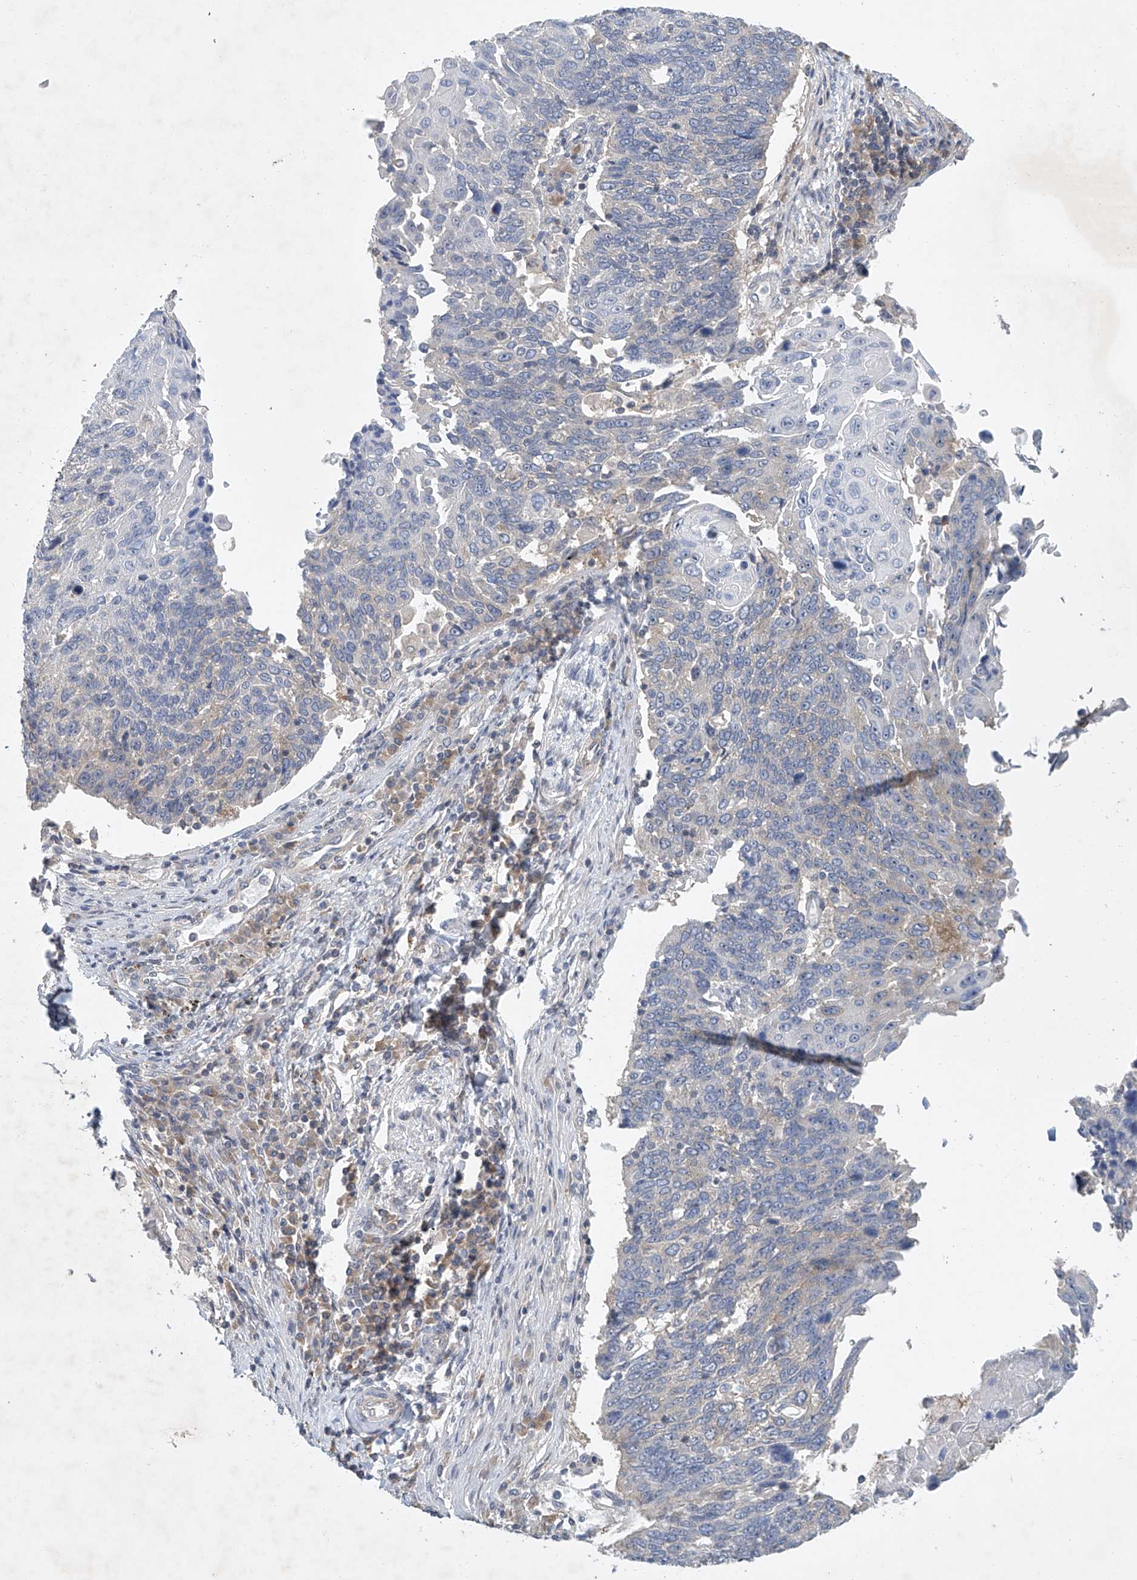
{"staining": {"intensity": "weak", "quantity": "<25%", "location": "cytoplasmic/membranous"}, "tissue": "lung cancer", "cell_type": "Tumor cells", "image_type": "cancer", "snomed": [{"axis": "morphology", "description": "Squamous cell carcinoma, NOS"}, {"axis": "topography", "description": "Lung"}], "caption": "High magnification brightfield microscopy of lung cancer stained with DAB (3,3'-diaminobenzidine) (brown) and counterstained with hematoxylin (blue): tumor cells show no significant positivity. (Brightfield microscopy of DAB (3,3'-diaminobenzidine) immunohistochemistry (IHC) at high magnification).", "gene": "CARMIL1", "patient": {"sex": "male", "age": 66}}